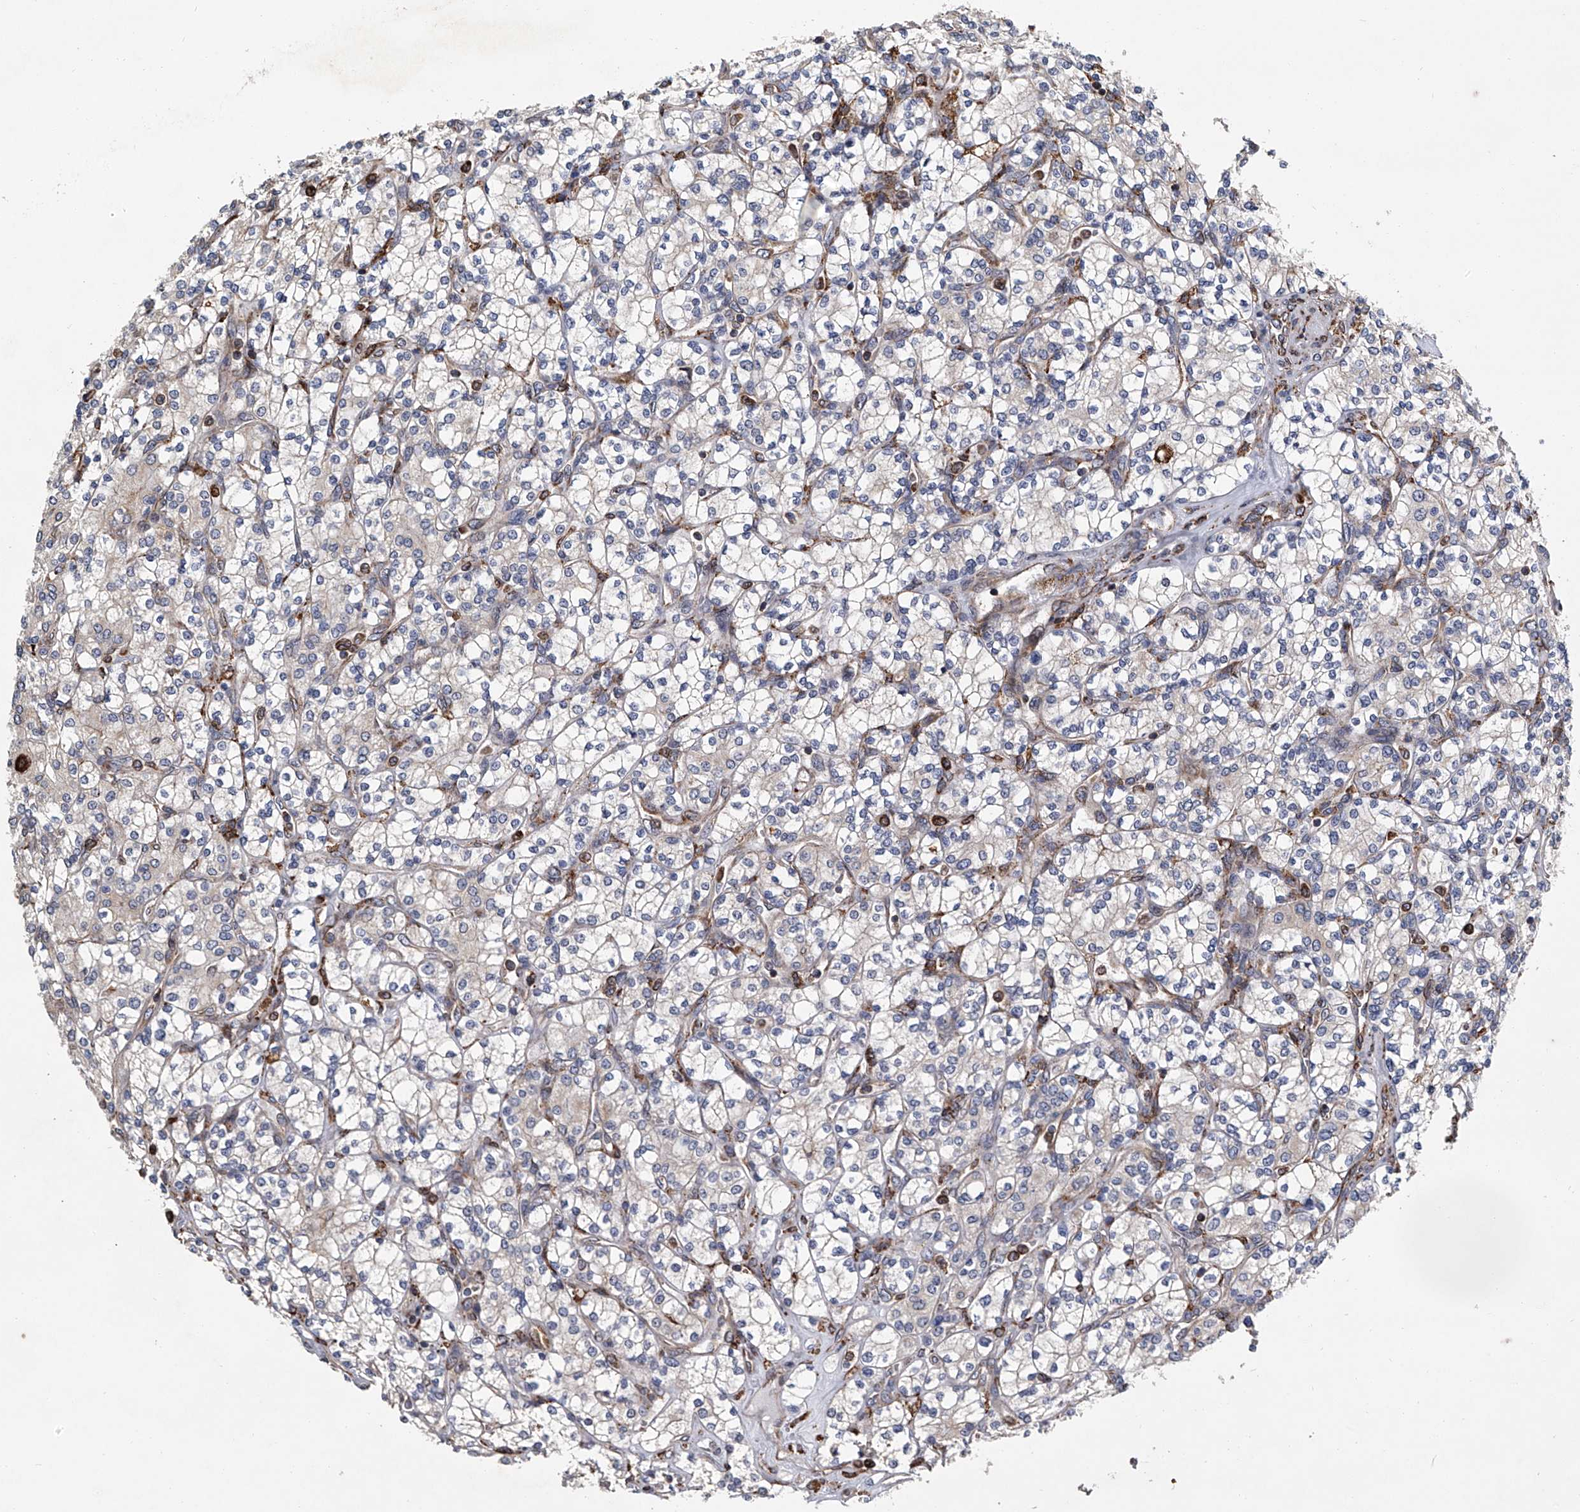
{"staining": {"intensity": "negative", "quantity": "none", "location": "none"}, "tissue": "renal cancer", "cell_type": "Tumor cells", "image_type": "cancer", "snomed": [{"axis": "morphology", "description": "Adenocarcinoma, NOS"}, {"axis": "topography", "description": "Kidney"}], "caption": "Histopathology image shows no protein staining in tumor cells of renal adenocarcinoma tissue. The staining is performed using DAB (3,3'-diaminobenzidine) brown chromogen with nuclei counter-stained in using hematoxylin.", "gene": "TMEM63C", "patient": {"sex": "male", "age": 77}}